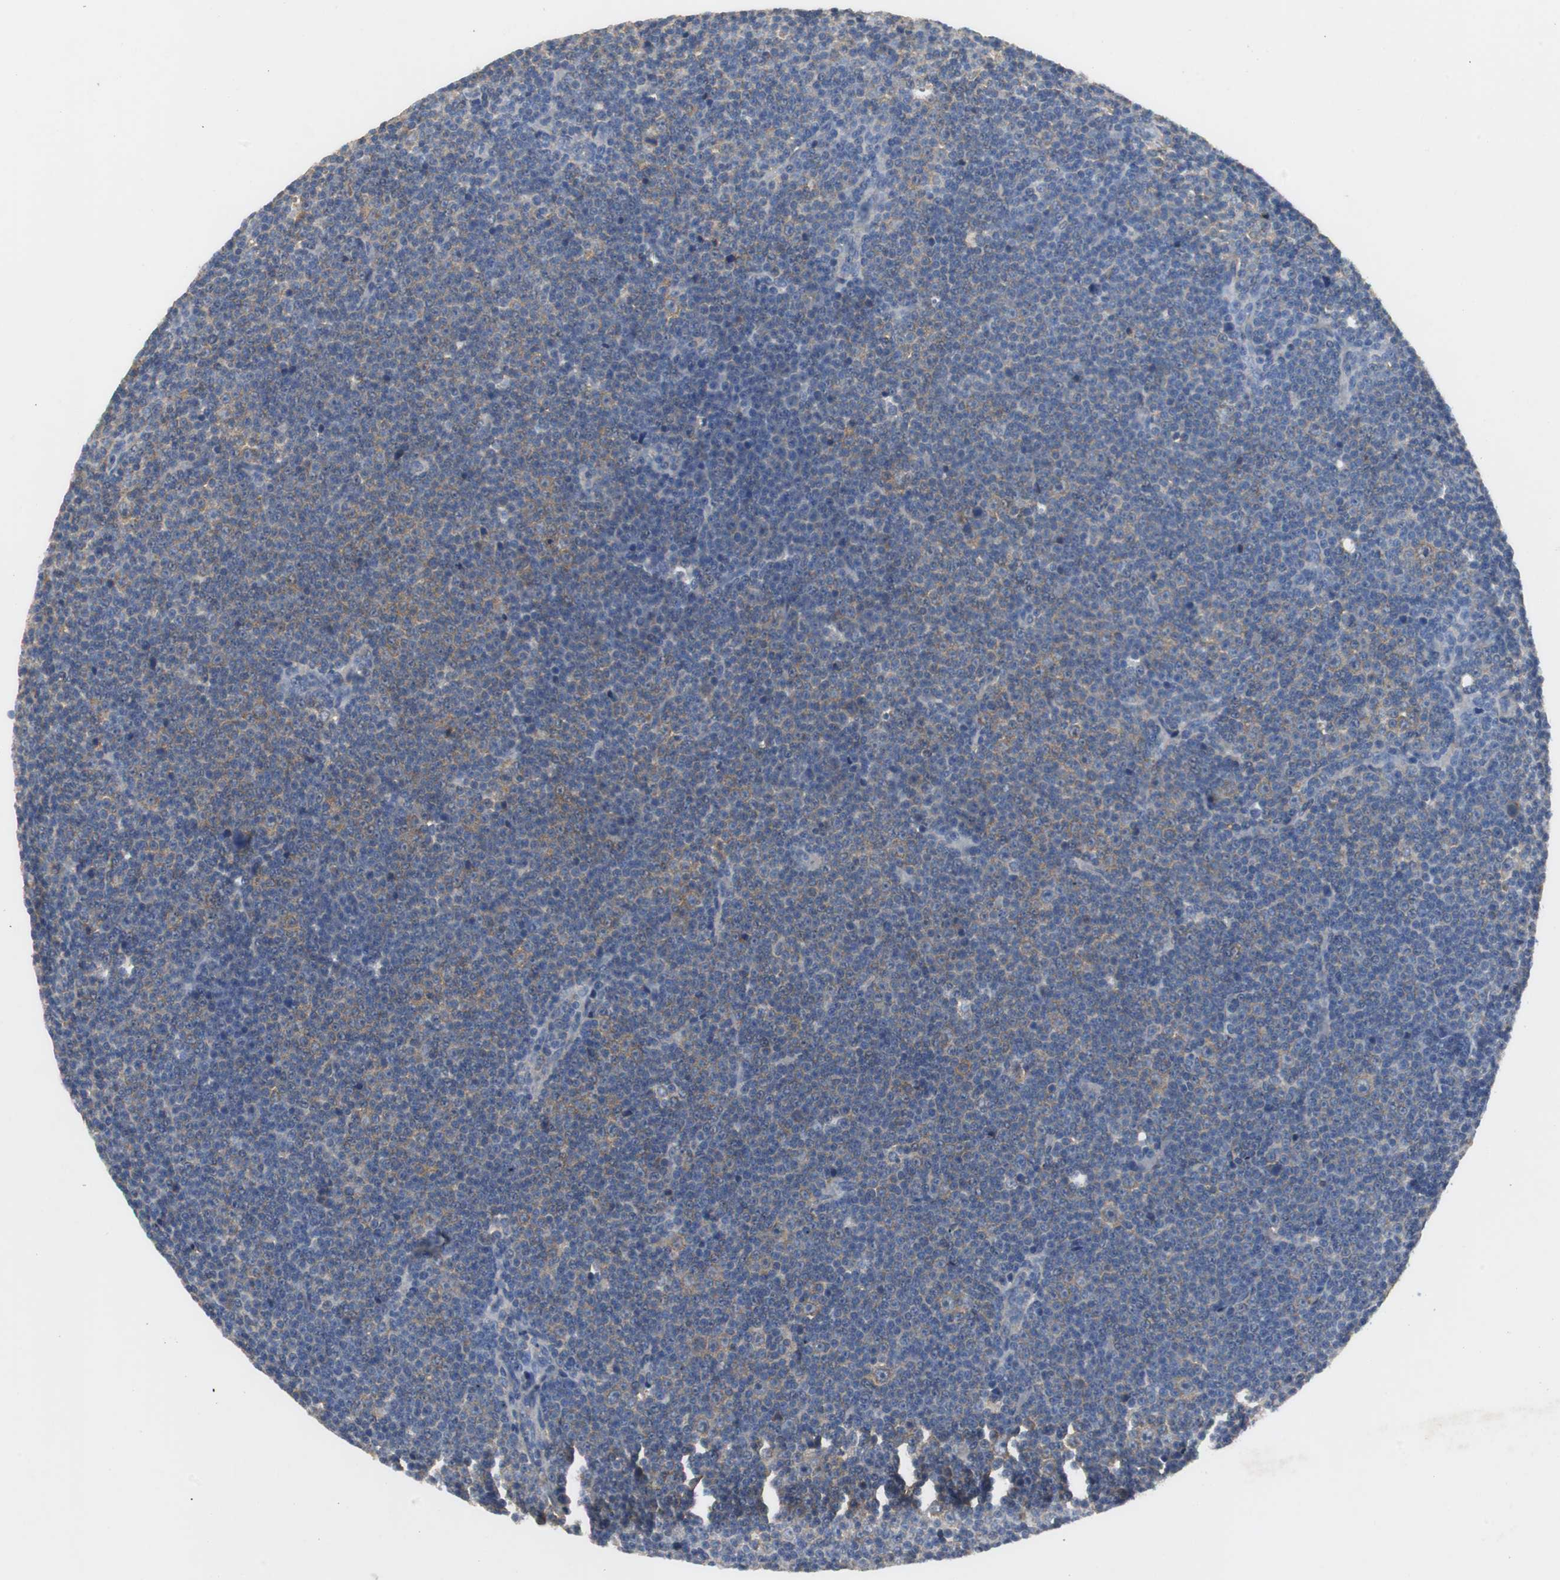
{"staining": {"intensity": "weak", "quantity": "25%-75%", "location": "cytoplasmic/membranous"}, "tissue": "lymphoma", "cell_type": "Tumor cells", "image_type": "cancer", "snomed": [{"axis": "morphology", "description": "Malignant lymphoma, non-Hodgkin's type, Low grade"}, {"axis": "topography", "description": "Lymph node"}], "caption": "Human malignant lymphoma, non-Hodgkin's type (low-grade) stained with a protein marker shows weak staining in tumor cells.", "gene": "VBP1", "patient": {"sex": "female", "age": 67}}